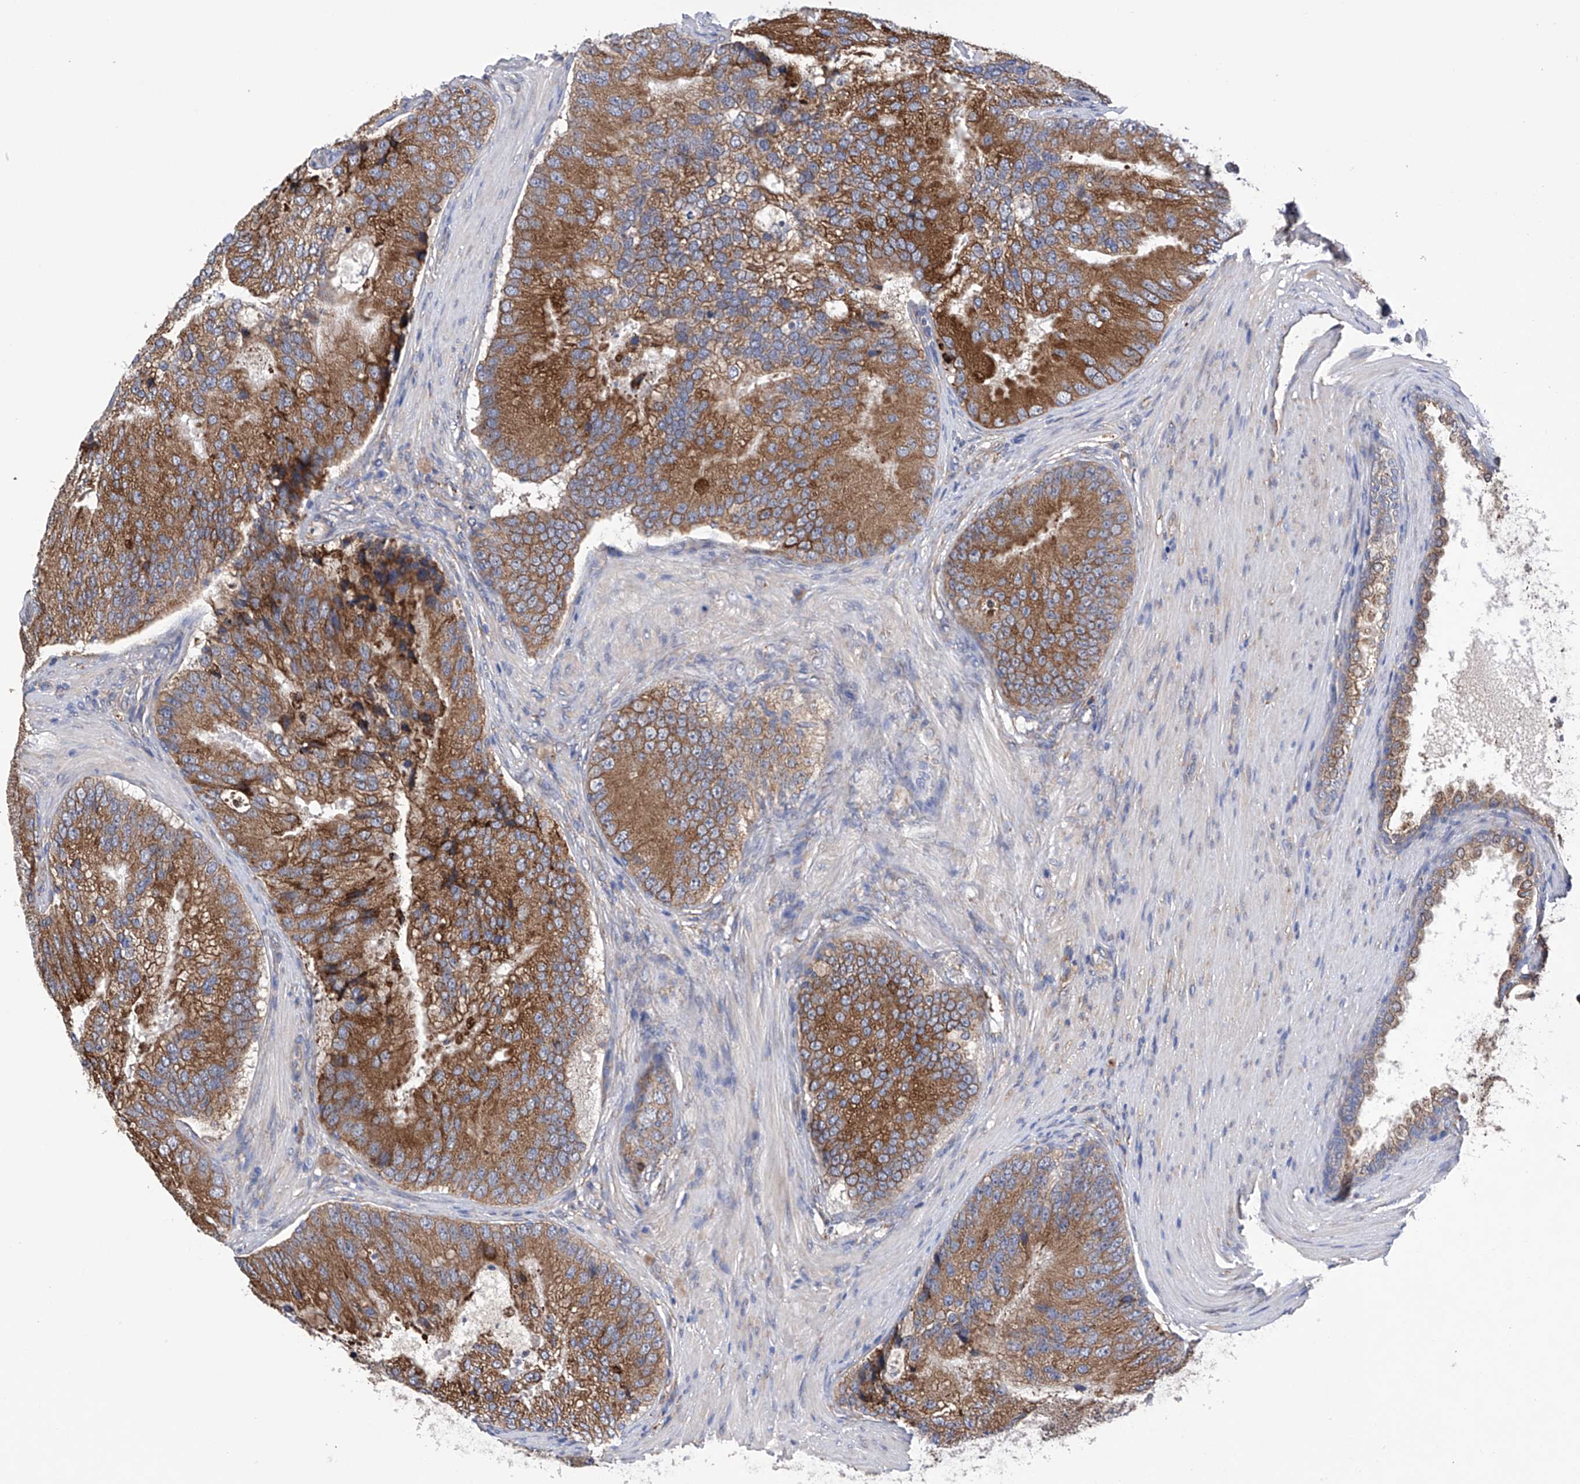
{"staining": {"intensity": "moderate", "quantity": ">75%", "location": "cytoplasmic/membranous"}, "tissue": "prostate cancer", "cell_type": "Tumor cells", "image_type": "cancer", "snomed": [{"axis": "morphology", "description": "Adenocarcinoma, High grade"}, {"axis": "topography", "description": "Prostate"}], "caption": "DAB immunohistochemical staining of prostate adenocarcinoma (high-grade) demonstrates moderate cytoplasmic/membranous protein positivity in approximately >75% of tumor cells. The protein of interest is shown in brown color, while the nuclei are stained blue.", "gene": "DNAH8", "patient": {"sex": "male", "age": 70}}